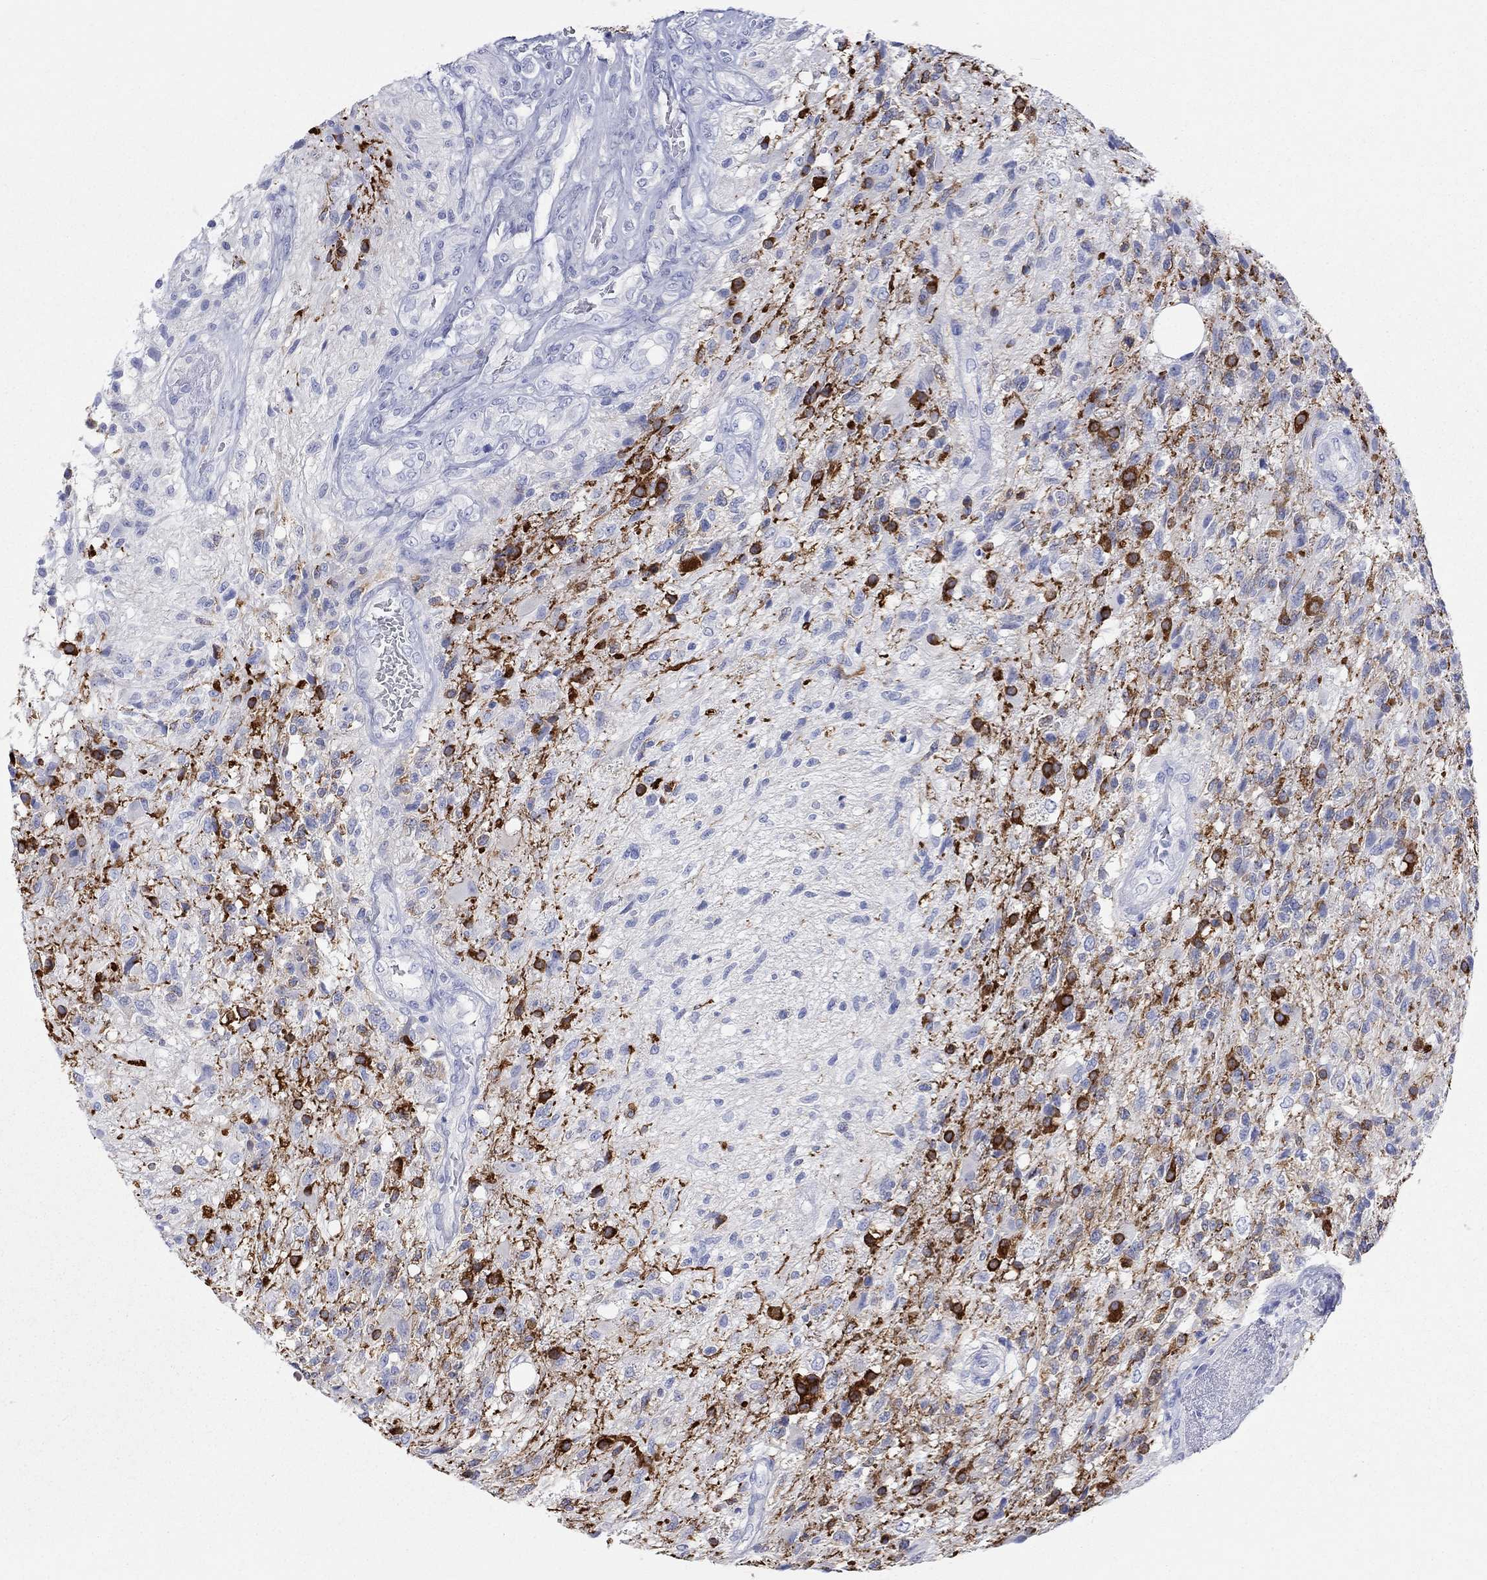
{"staining": {"intensity": "strong", "quantity": "<25%", "location": "cytoplasmic/membranous"}, "tissue": "glioma", "cell_type": "Tumor cells", "image_type": "cancer", "snomed": [{"axis": "morphology", "description": "Glioma, malignant, High grade"}, {"axis": "topography", "description": "Brain"}], "caption": "This image exhibits immunohistochemistry (IHC) staining of human malignant high-grade glioma, with medium strong cytoplasmic/membranous positivity in about <25% of tumor cells.", "gene": "SPATA9", "patient": {"sex": "male", "age": 56}}